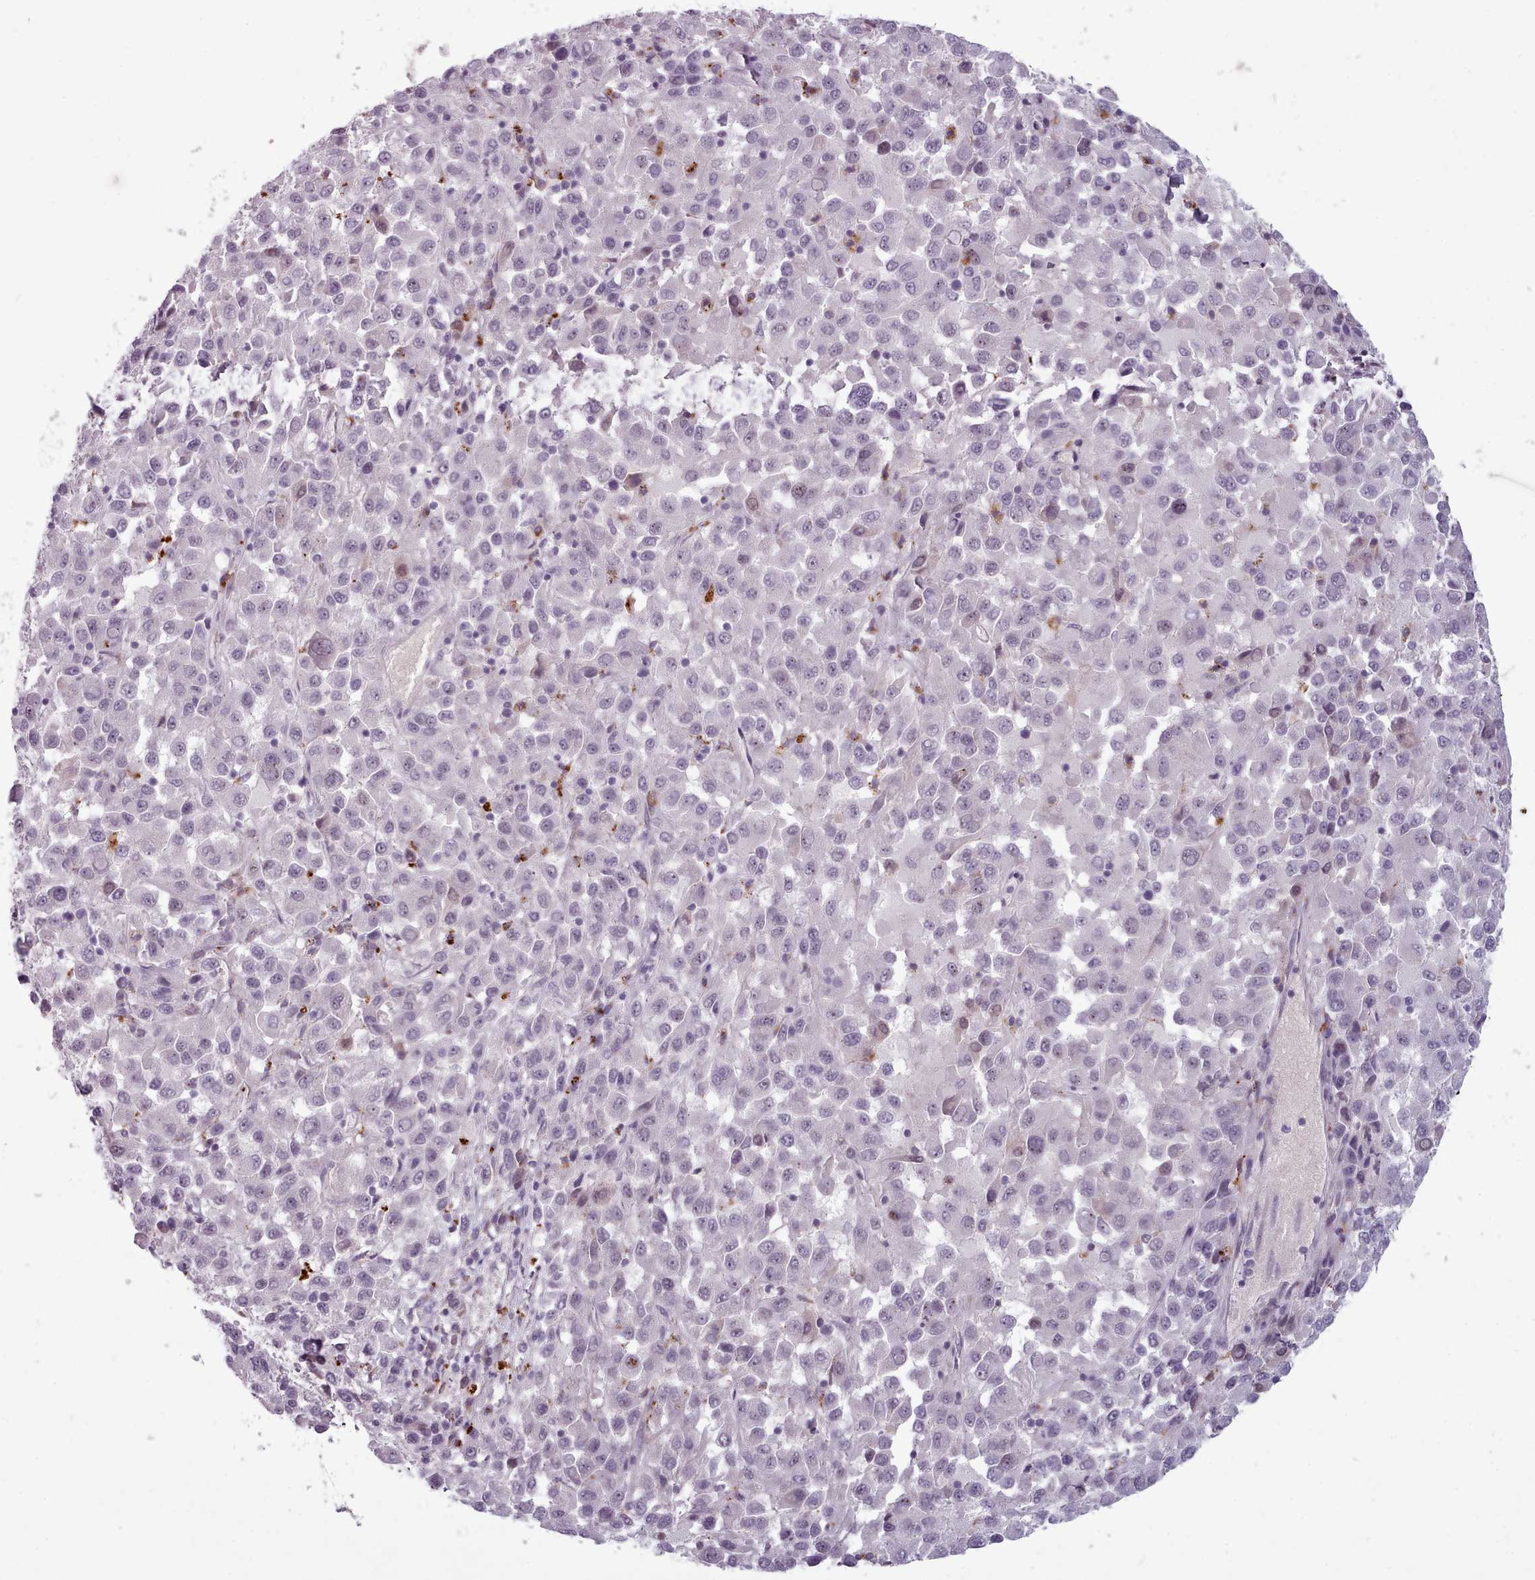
{"staining": {"intensity": "negative", "quantity": "none", "location": "none"}, "tissue": "melanoma", "cell_type": "Tumor cells", "image_type": "cancer", "snomed": [{"axis": "morphology", "description": "Malignant melanoma, Metastatic site"}, {"axis": "topography", "description": "Lung"}], "caption": "High magnification brightfield microscopy of malignant melanoma (metastatic site) stained with DAB (3,3'-diaminobenzidine) (brown) and counterstained with hematoxylin (blue): tumor cells show no significant positivity. Nuclei are stained in blue.", "gene": "PBX4", "patient": {"sex": "male", "age": 64}}